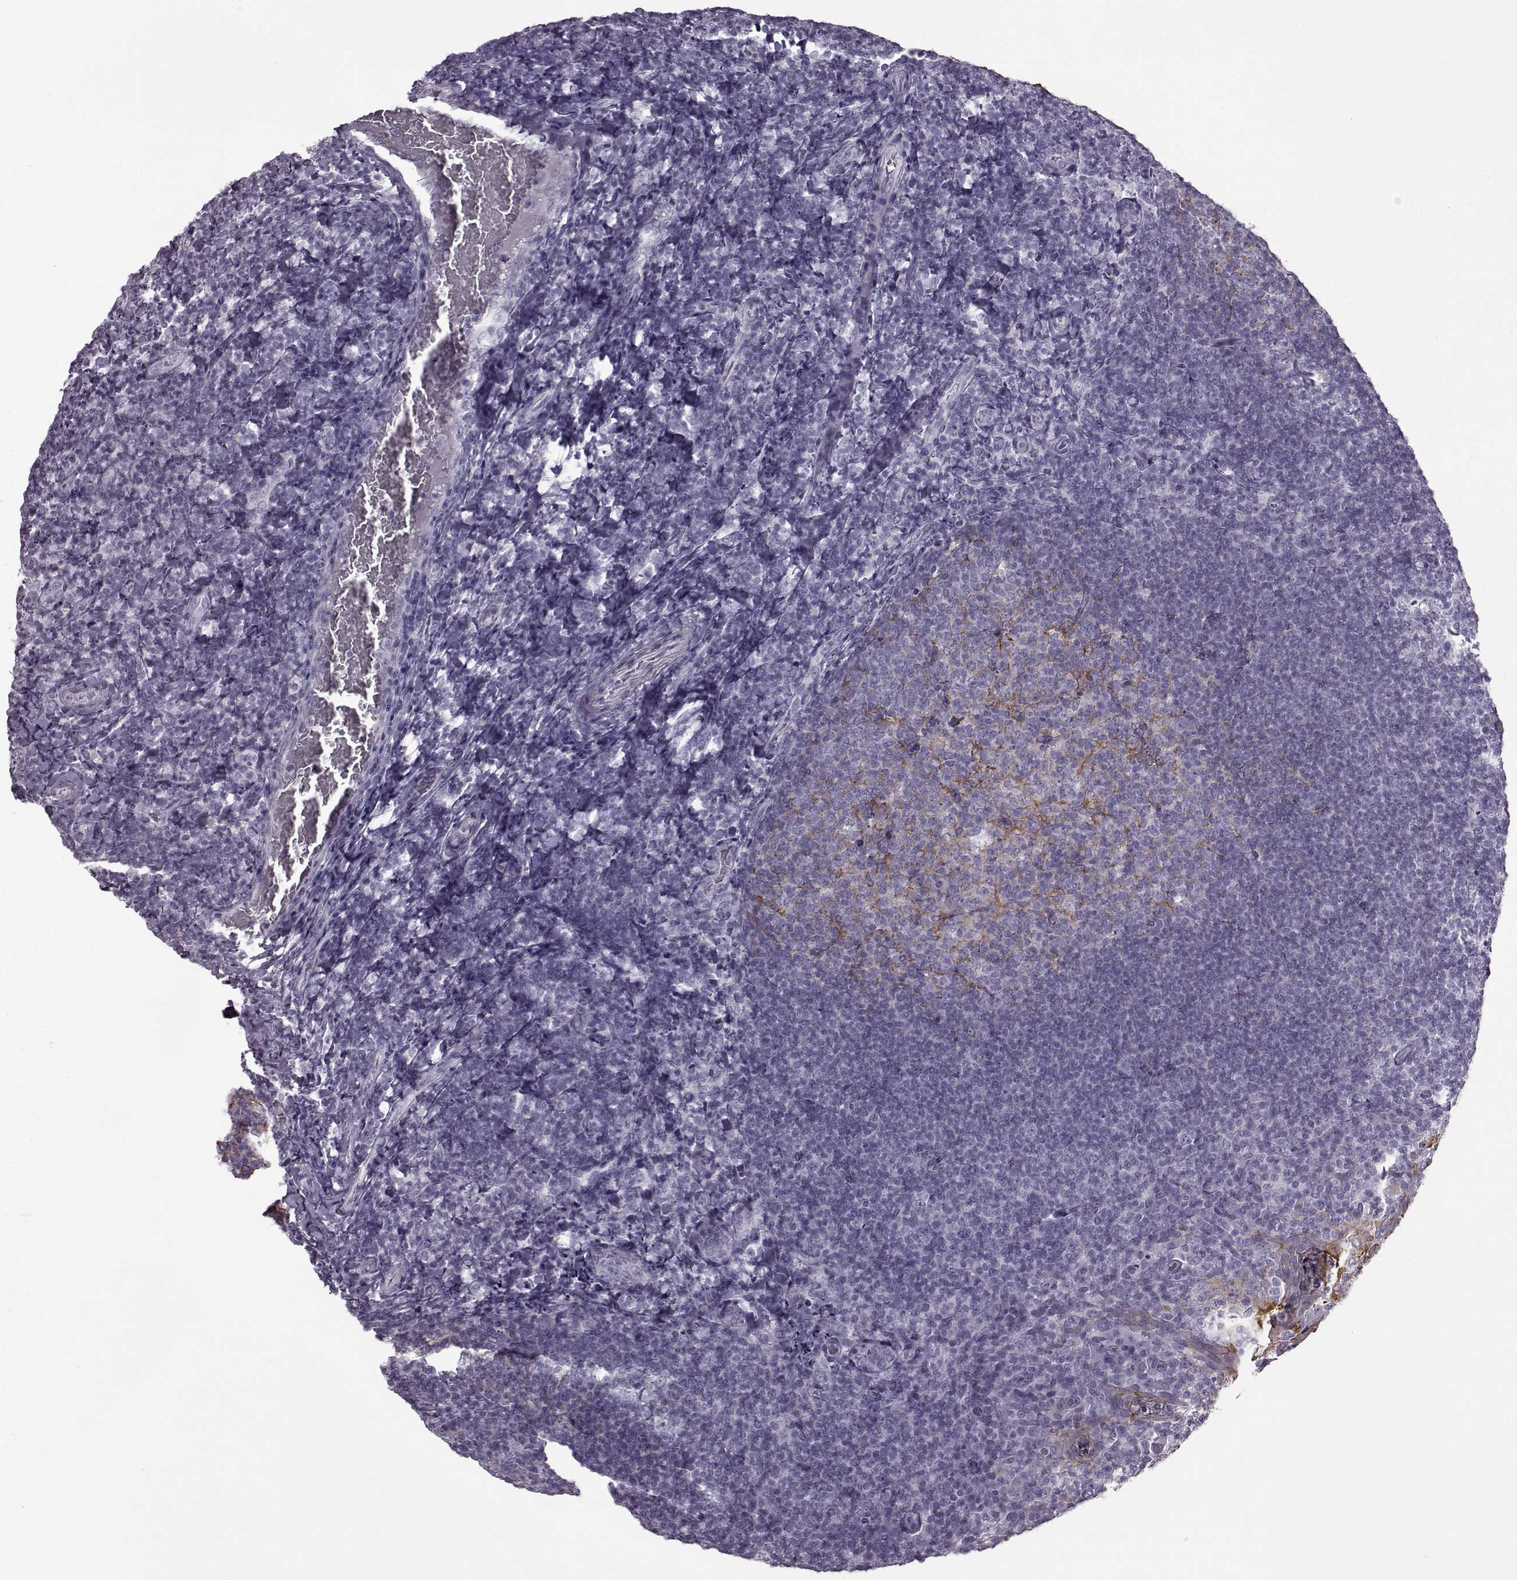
{"staining": {"intensity": "negative", "quantity": "none", "location": "none"}, "tissue": "tonsil", "cell_type": "Germinal center cells", "image_type": "normal", "snomed": [{"axis": "morphology", "description": "Normal tissue, NOS"}, {"axis": "topography", "description": "Tonsil"}], "caption": "Immunohistochemical staining of benign human tonsil shows no significant staining in germinal center cells.", "gene": "SLC28A2", "patient": {"sex": "female", "age": 10}}